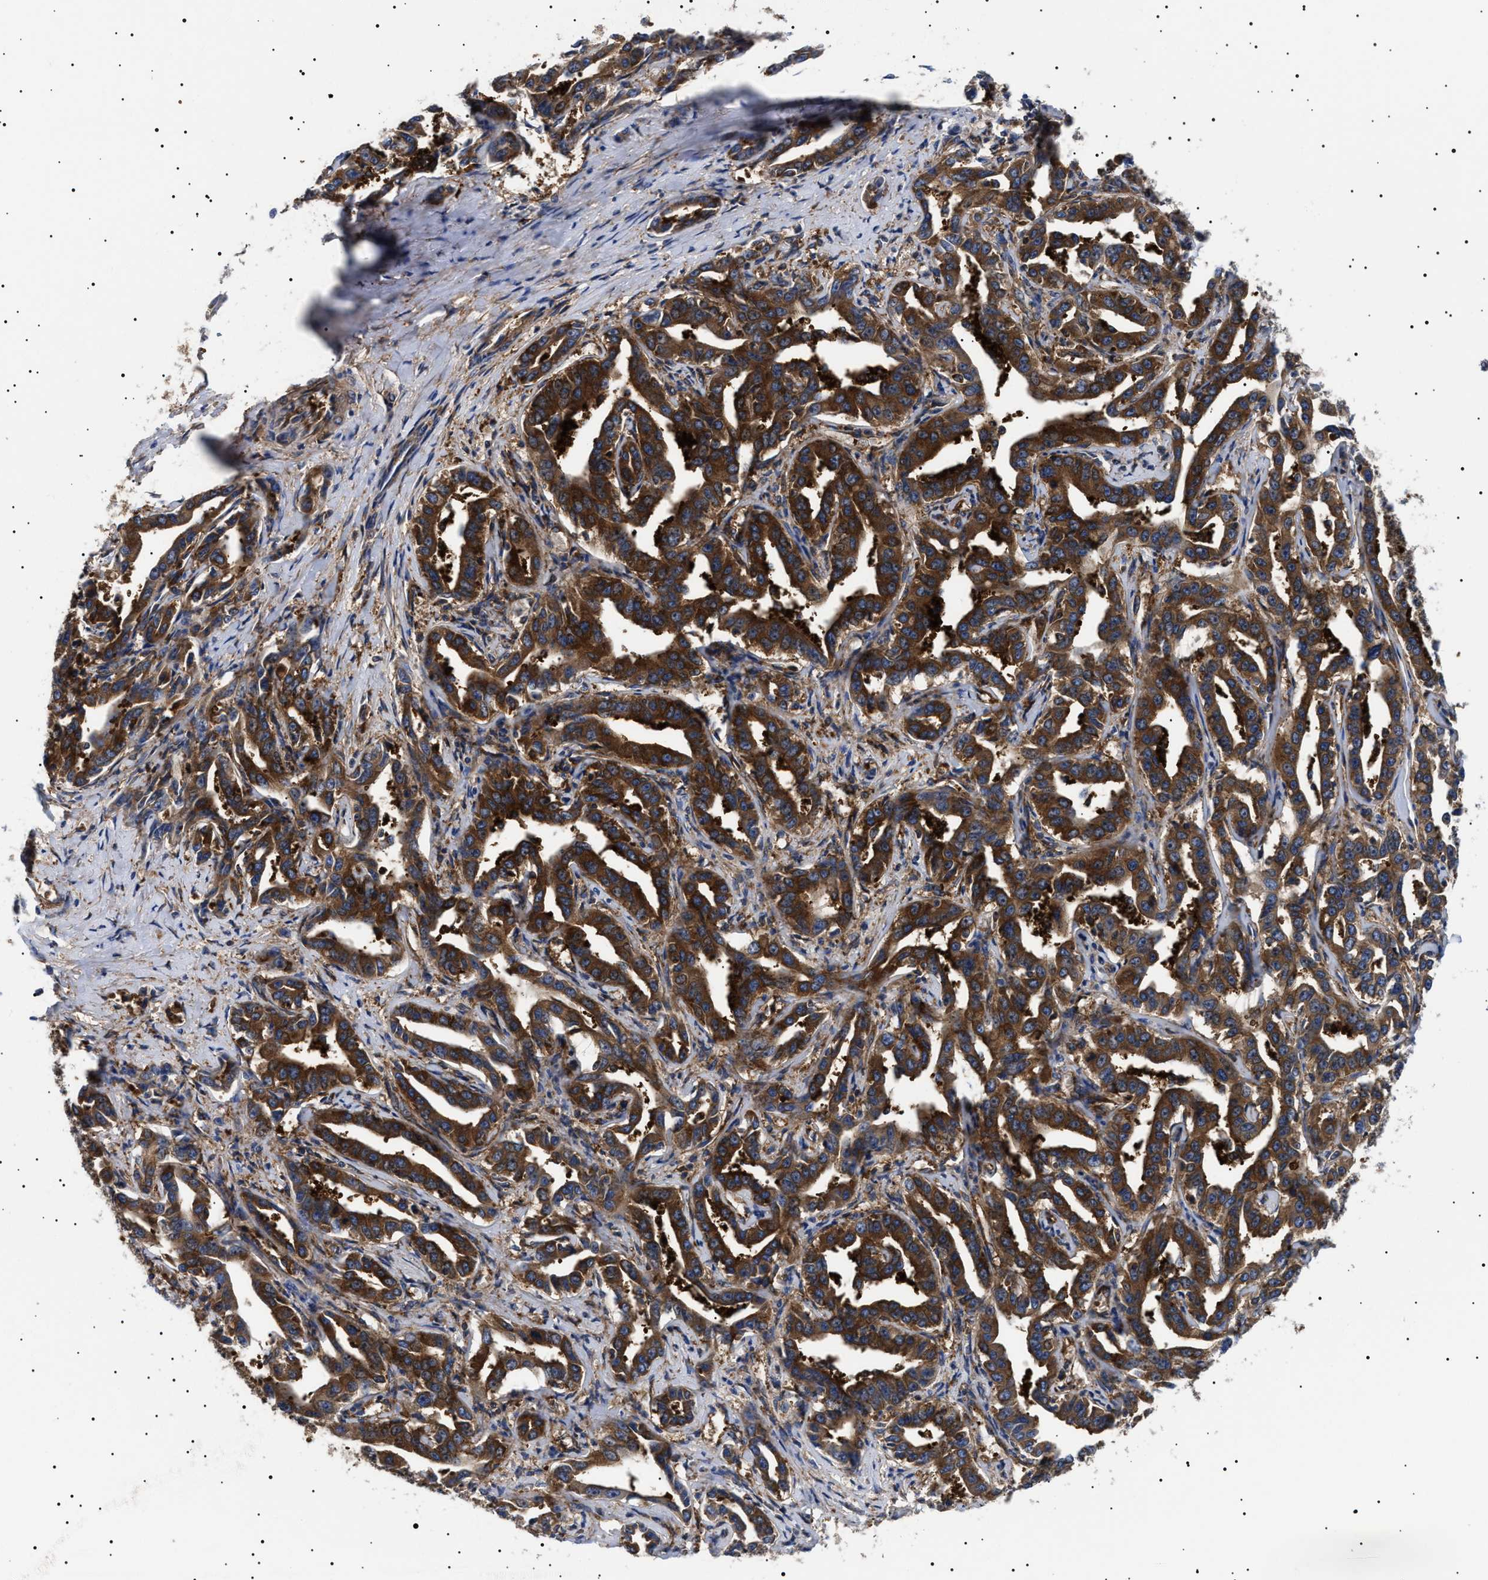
{"staining": {"intensity": "strong", "quantity": ">75%", "location": "cytoplasmic/membranous"}, "tissue": "liver cancer", "cell_type": "Tumor cells", "image_type": "cancer", "snomed": [{"axis": "morphology", "description": "Cholangiocarcinoma"}, {"axis": "topography", "description": "Liver"}], "caption": "Protein expression analysis of liver cholangiocarcinoma exhibits strong cytoplasmic/membranous staining in approximately >75% of tumor cells.", "gene": "TPP2", "patient": {"sex": "male", "age": 59}}